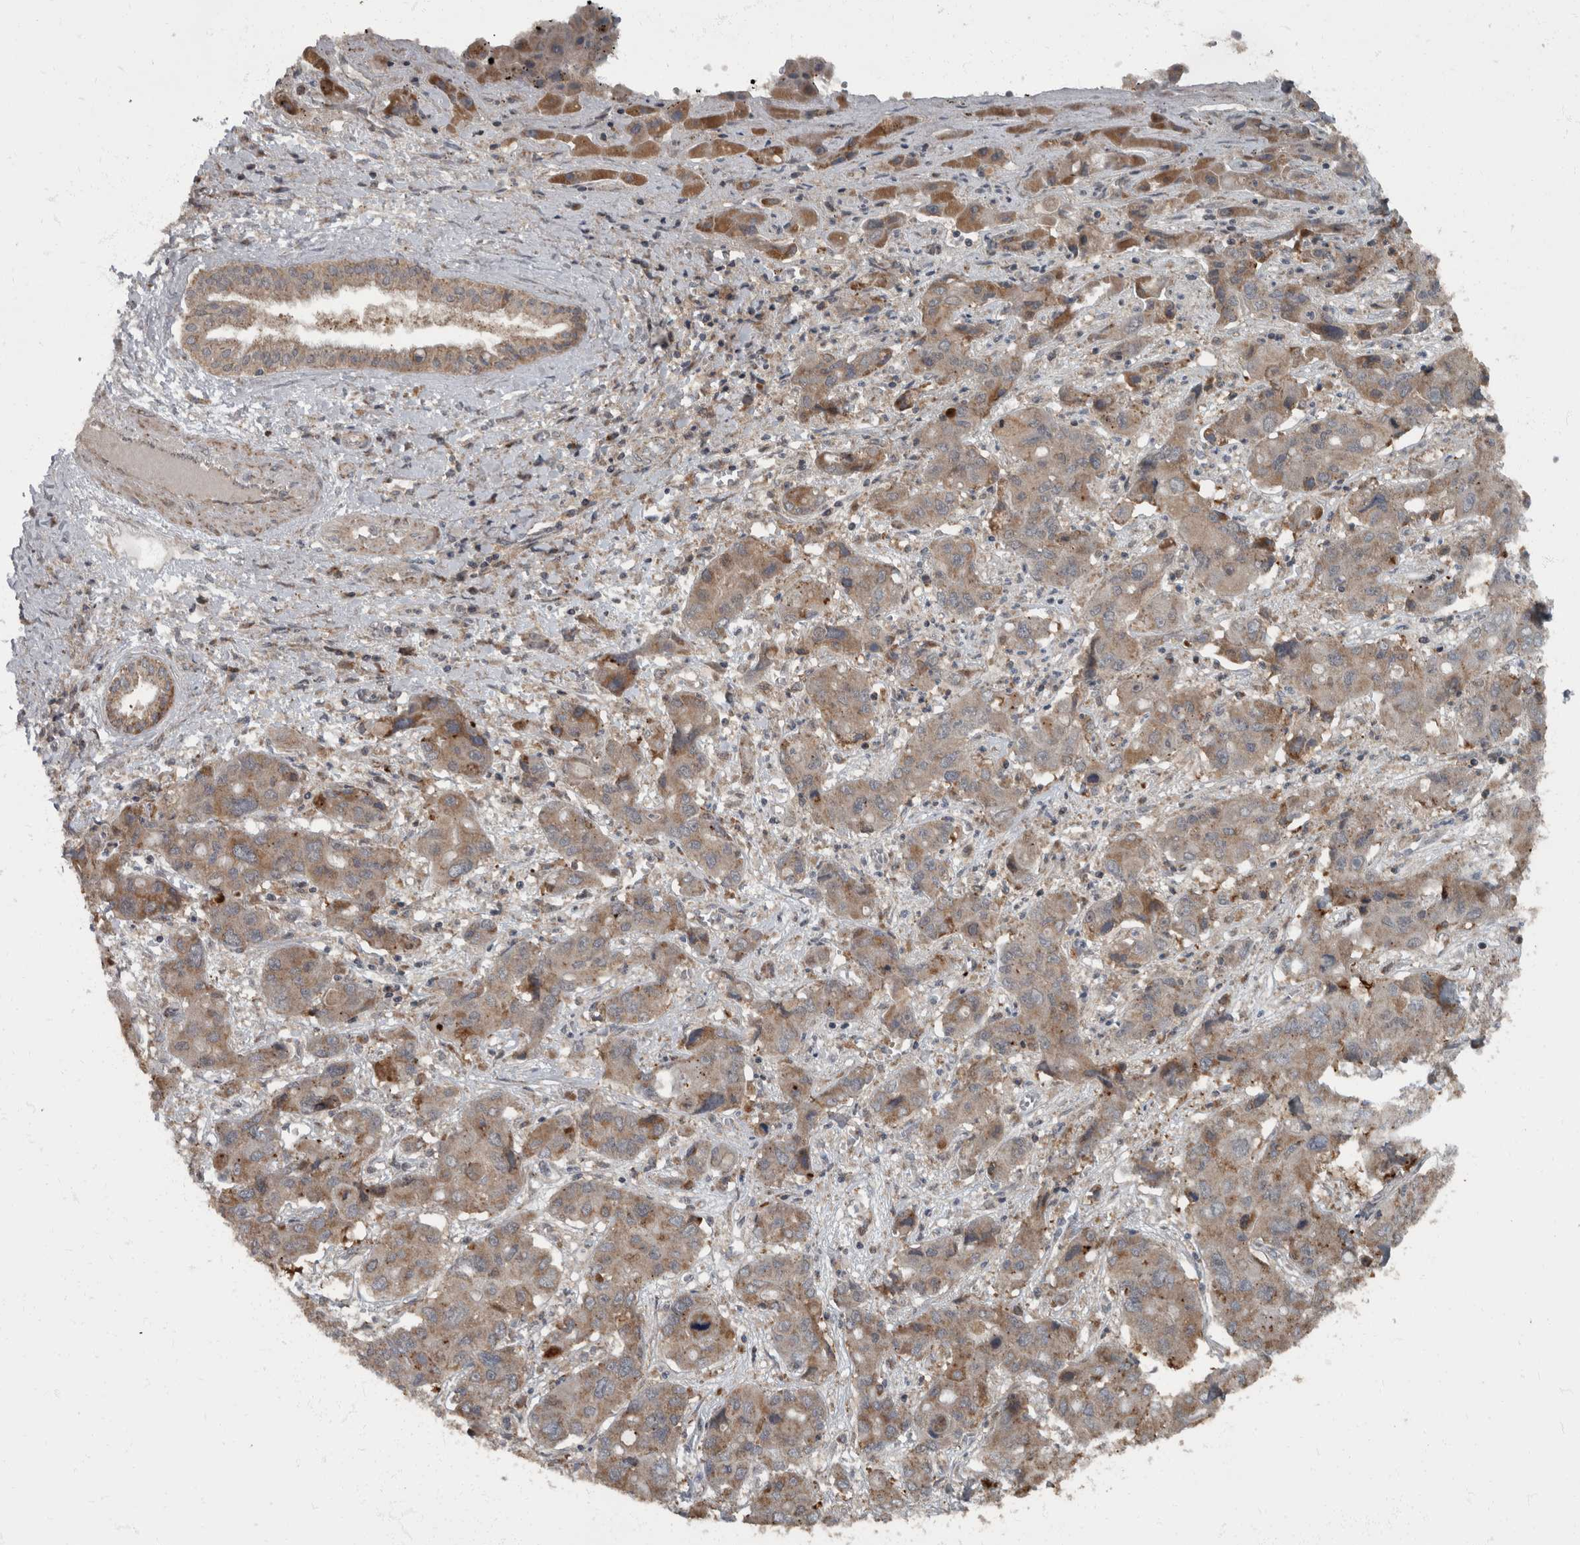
{"staining": {"intensity": "moderate", "quantity": "25%-75%", "location": "cytoplasmic/membranous"}, "tissue": "liver cancer", "cell_type": "Tumor cells", "image_type": "cancer", "snomed": [{"axis": "morphology", "description": "Cholangiocarcinoma"}, {"axis": "topography", "description": "Liver"}], "caption": "Moderate cytoplasmic/membranous staining is appreciated in about 25%-75% of tumor cells in liver cancer (cholangiocarcinoma).", "gene": "RABGGTB", "patient": {"sex": "male", "age": 67}}